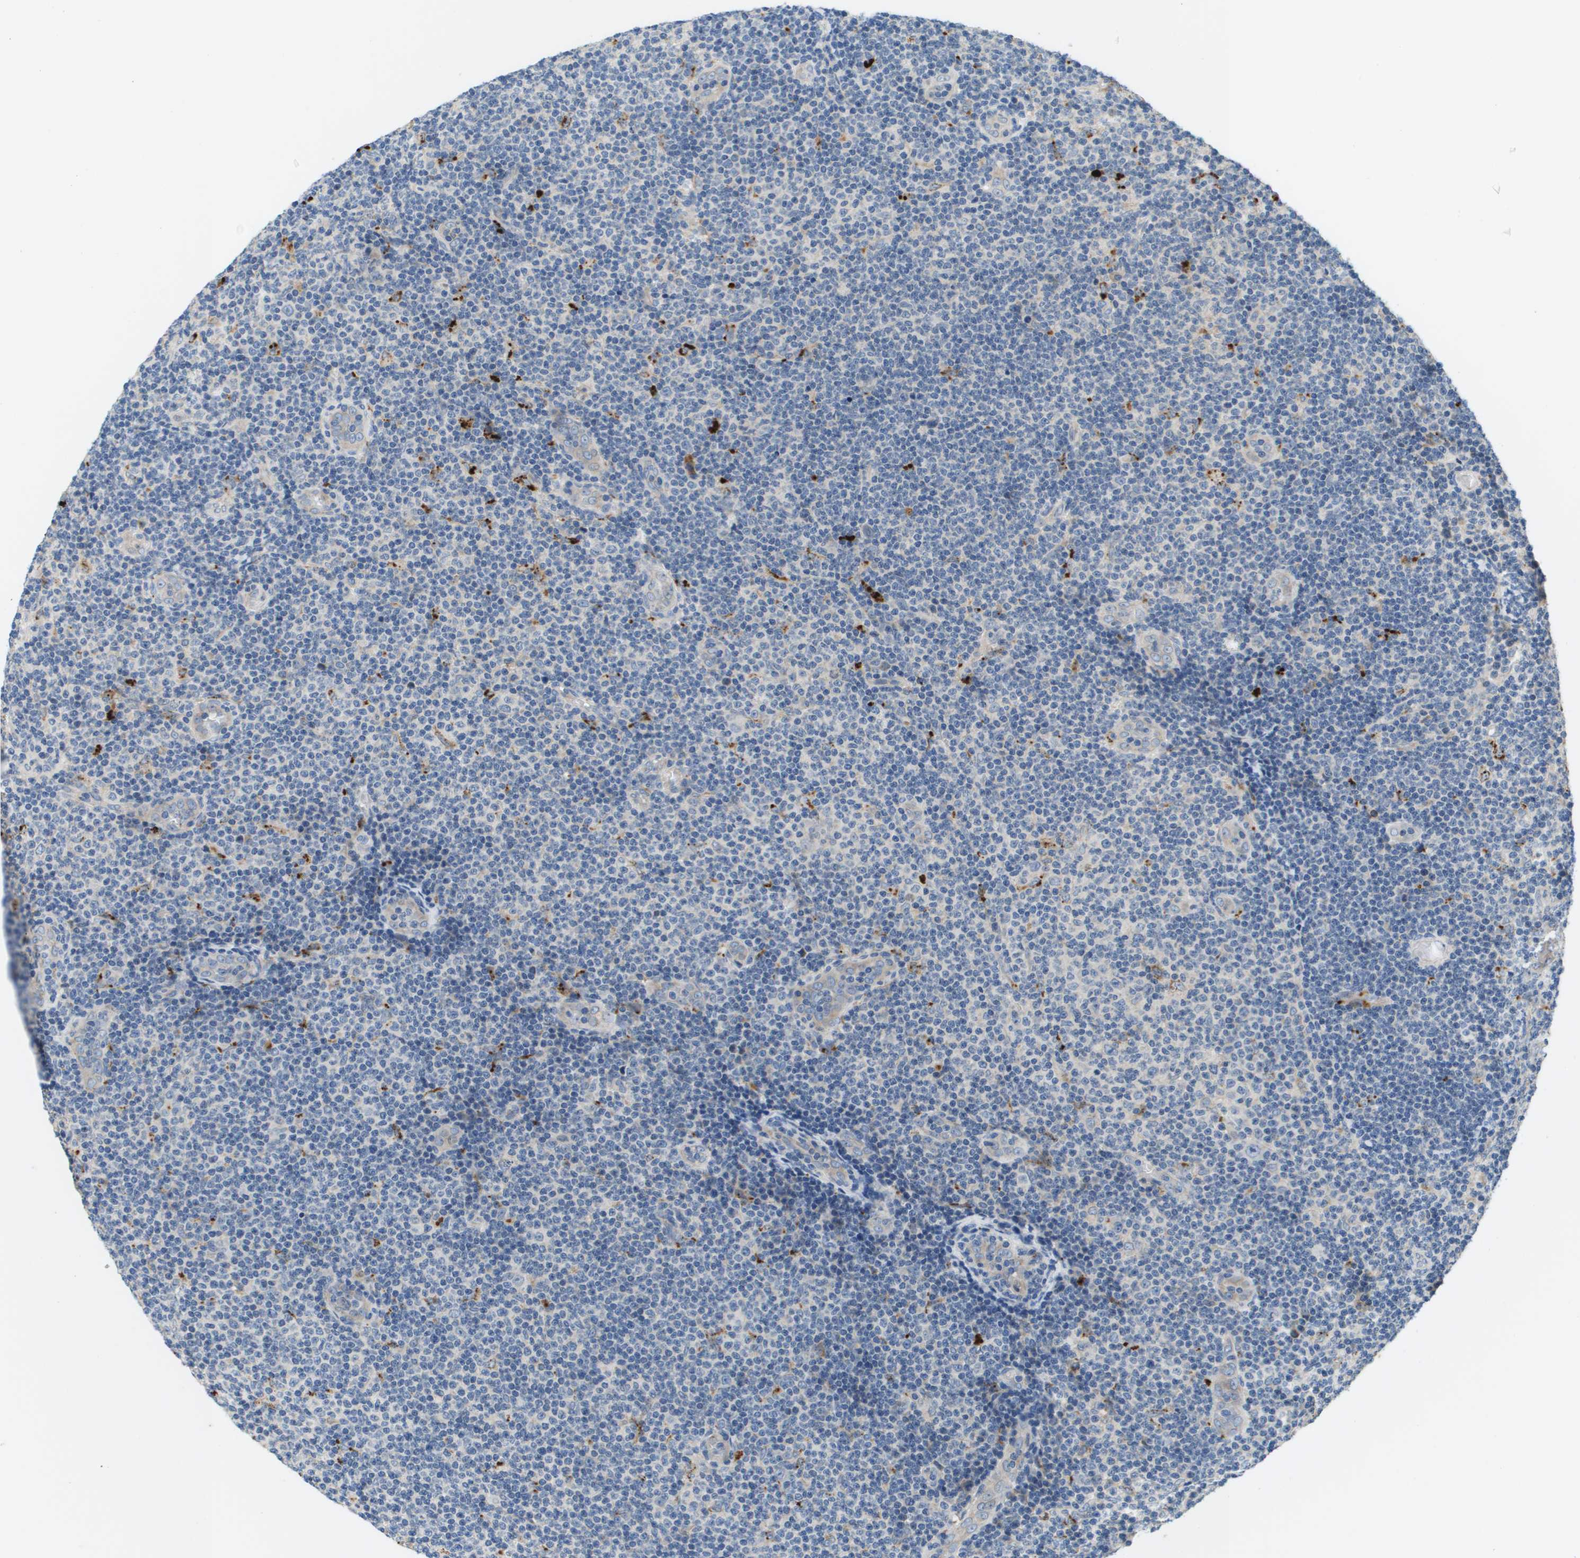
{"staining": {"intensity": "negative", "quantity": "none", "location": "none"}, "tissue": "lymphoma", "cell_type": "Tumor cells", "image_type": "cancer", "snomed": [{"axis": "morphology", "description": "Malignant lymphoma, non-Hodgkin's type, Low grade"}, {"axis": "topography", "description": "Lymph node"}], "caption": "Tumor cells are negative for protein expression in human lymphoma.", "gene": "SLC25A20", "patient": {"sex": "male", "age": 83}}